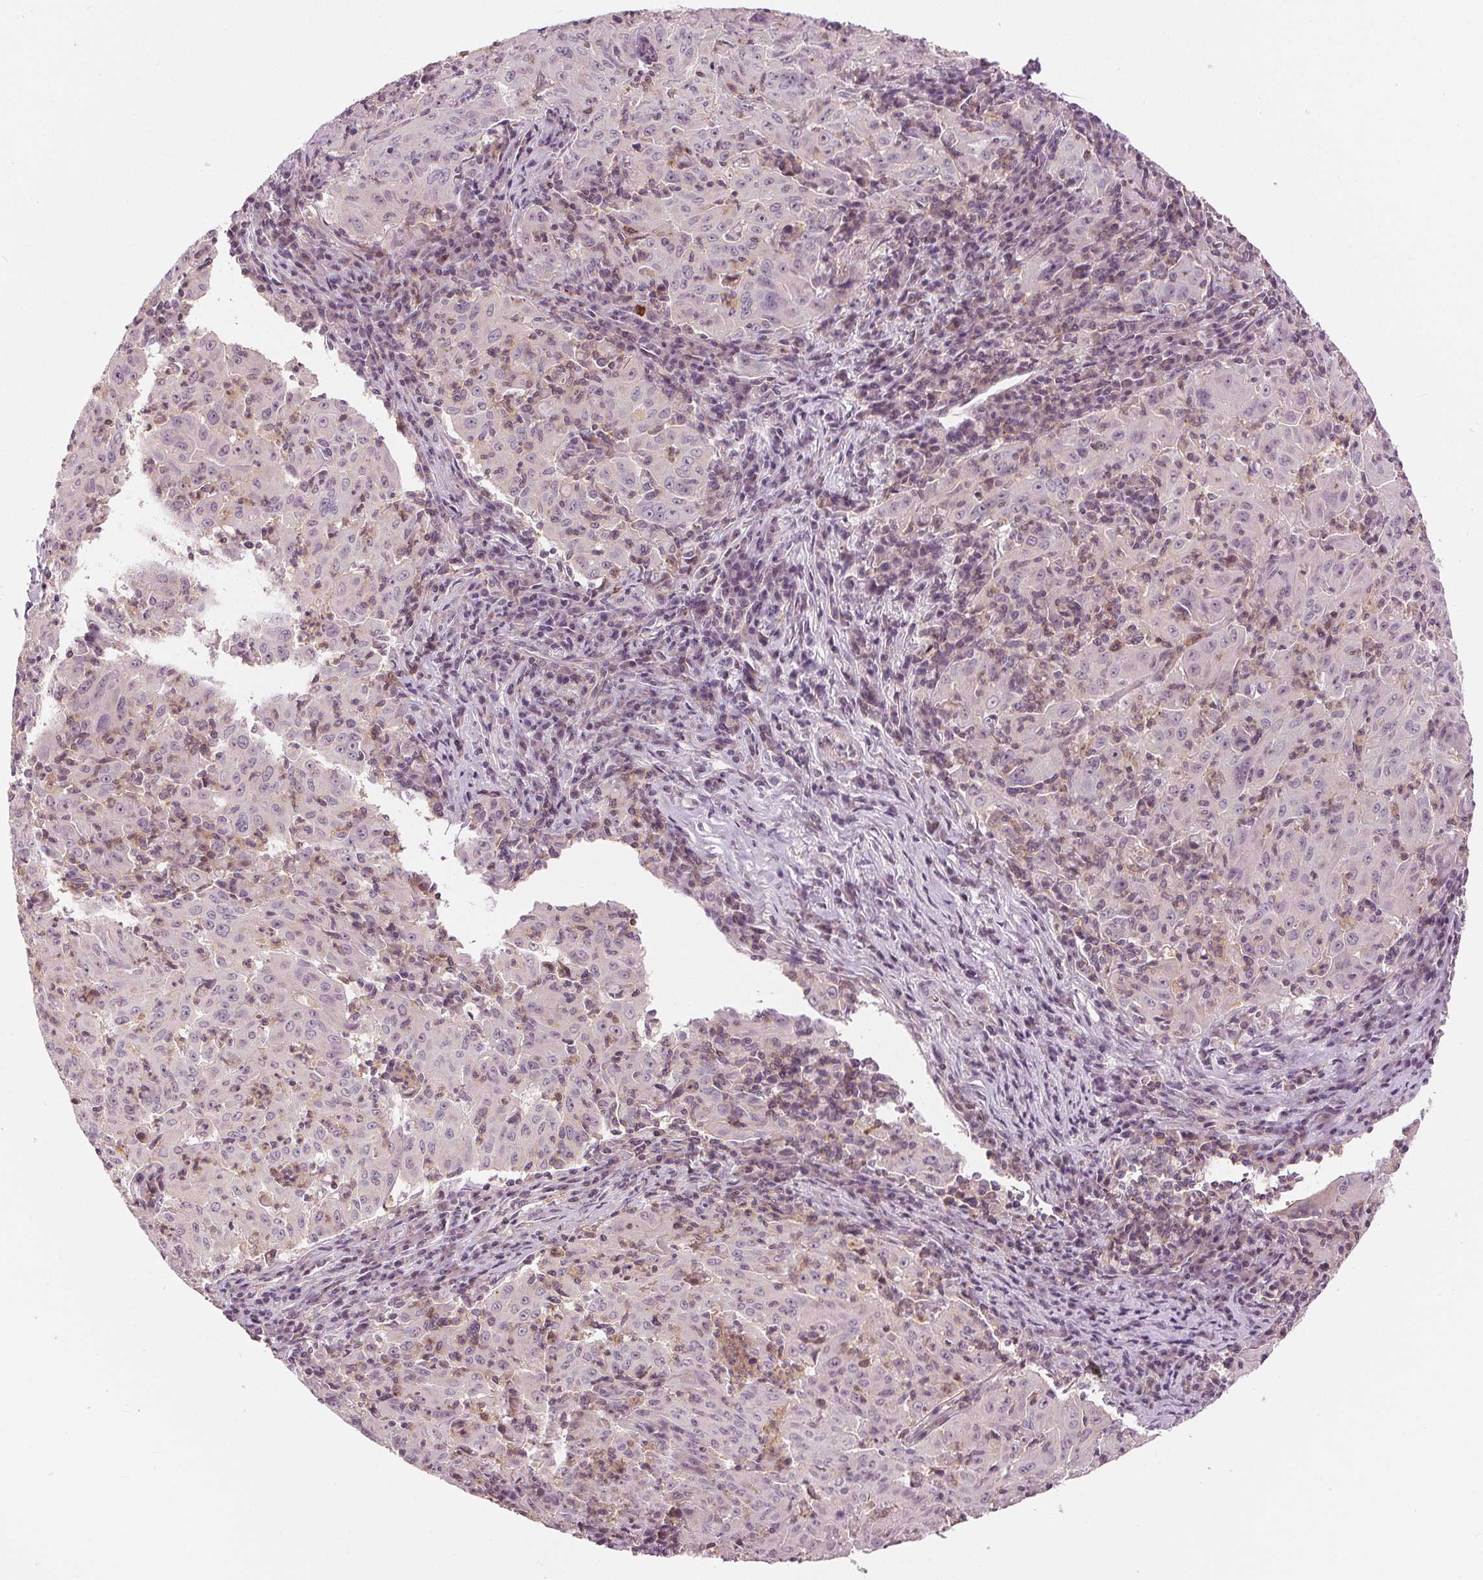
{"staining": {"intensity": "negative", "quantity": "none", "location": "none"}, "tissue": "pancreatic cancer", "cell_type": "Tumor cells", "image_type": "cancer", "snomed": [{"axis": "morphology", "description": "Adenocarcinoma, NOS"}, {"axis": "topography", "description": "Pancreas"}], "caption": "Immunohistochemical staining of human pancreatic cancer exhibits no significant positivity in tumor cells.", "gene": "SLC34A1", "patient": {"sex": "male", "age": 63}}